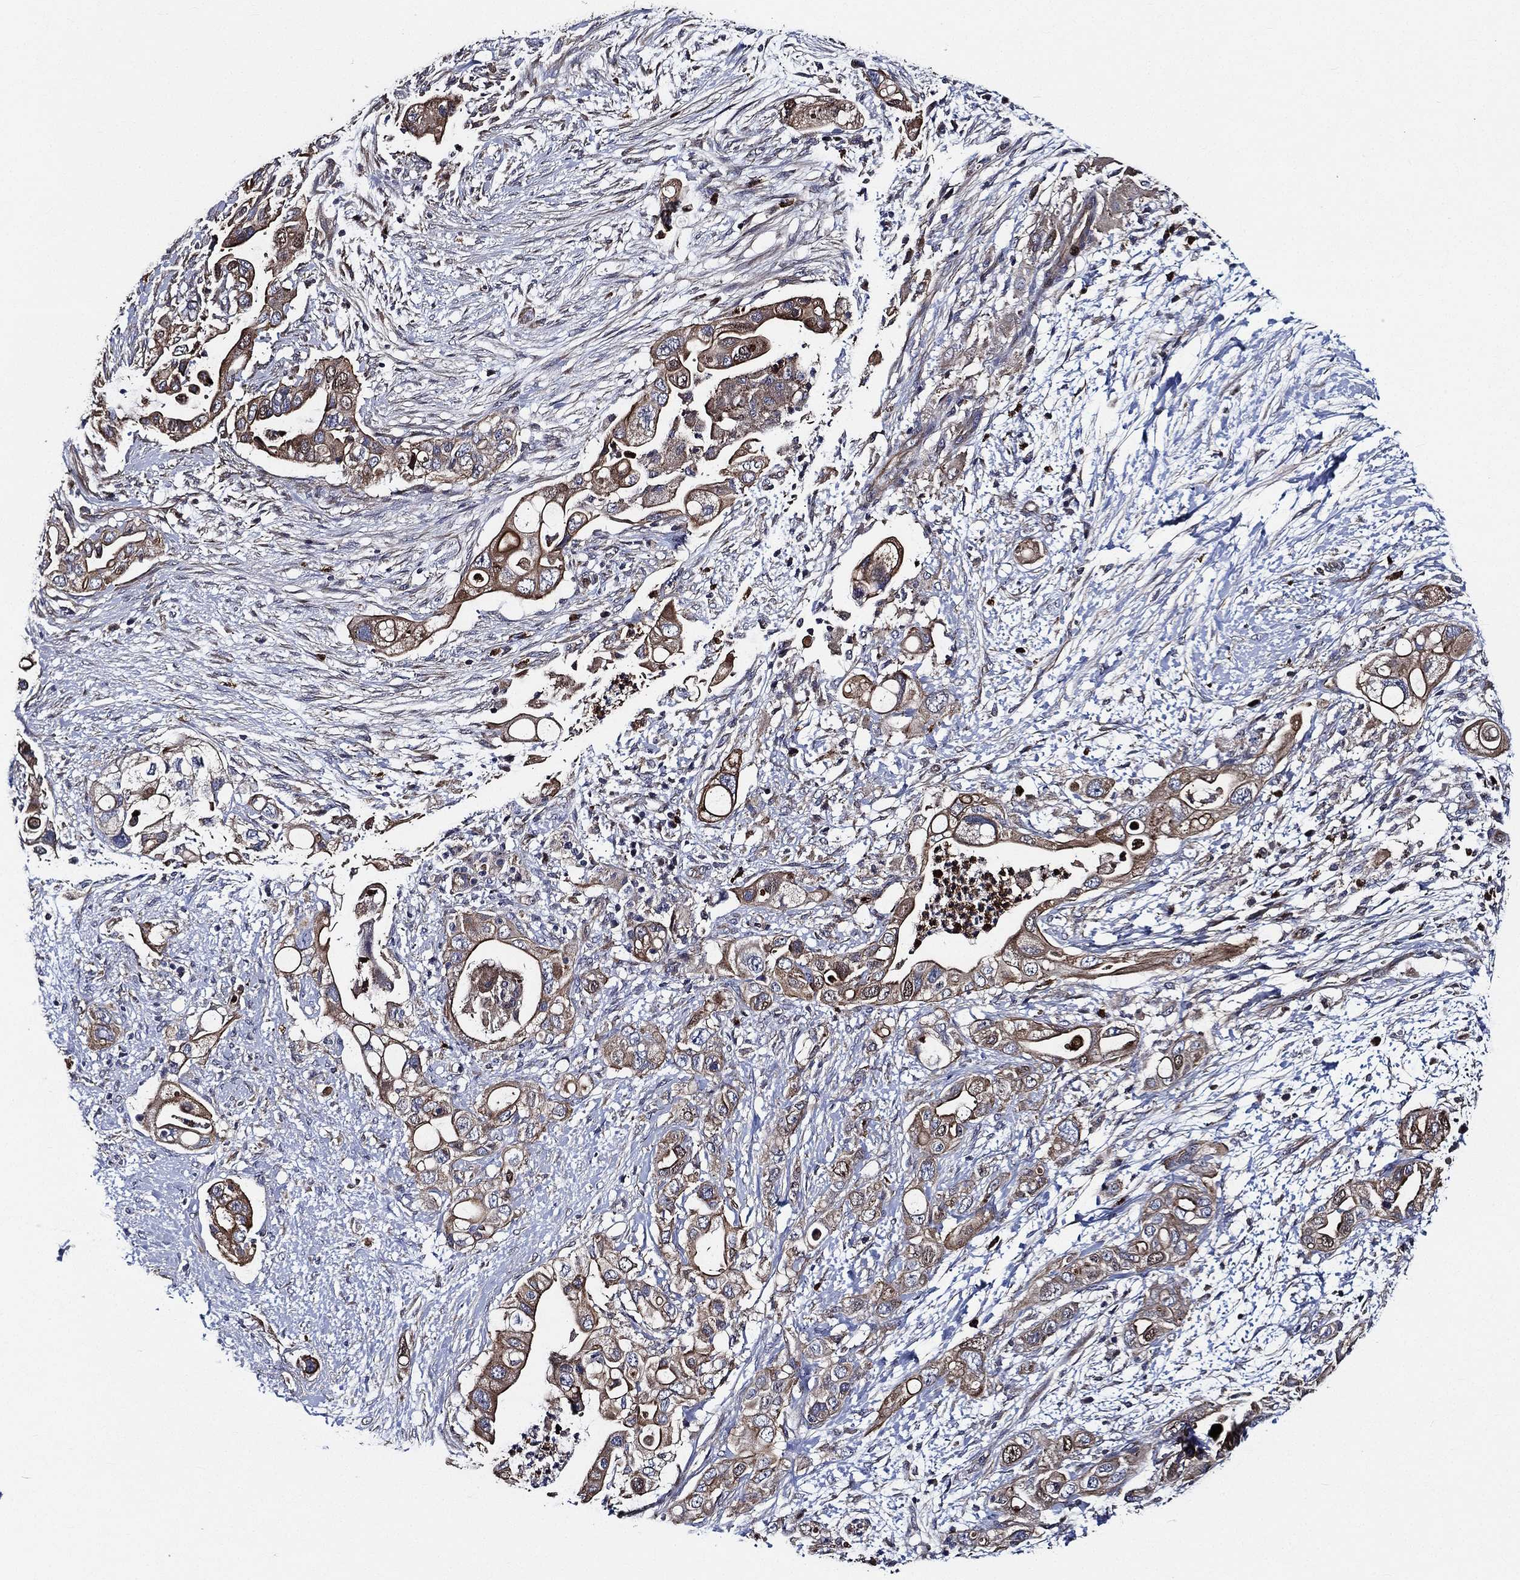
{"staining": {"intensity": "moderate", "quantity": "25%-75%", "location": "cytoplasmic/membranous"}, "tissue": "pancreatic cancer", "cell_type": "Tumor cells", "image_type": "cancer", "snomed": [{"axis": "morphology", "description": "Adenocarcinoma, NOS"}, {"axis": "topography", "description": "Pancreas"}], "caption": "Pancreatic cancer (adenocarcinoma) was stained to show a protein in brown. There is medium levels of moderate cytoplasmic/membranous expression in about 25%-75% of tumor cells.", "gene": "KIF20B", "patient": {"sex": "female", "age": 72}}